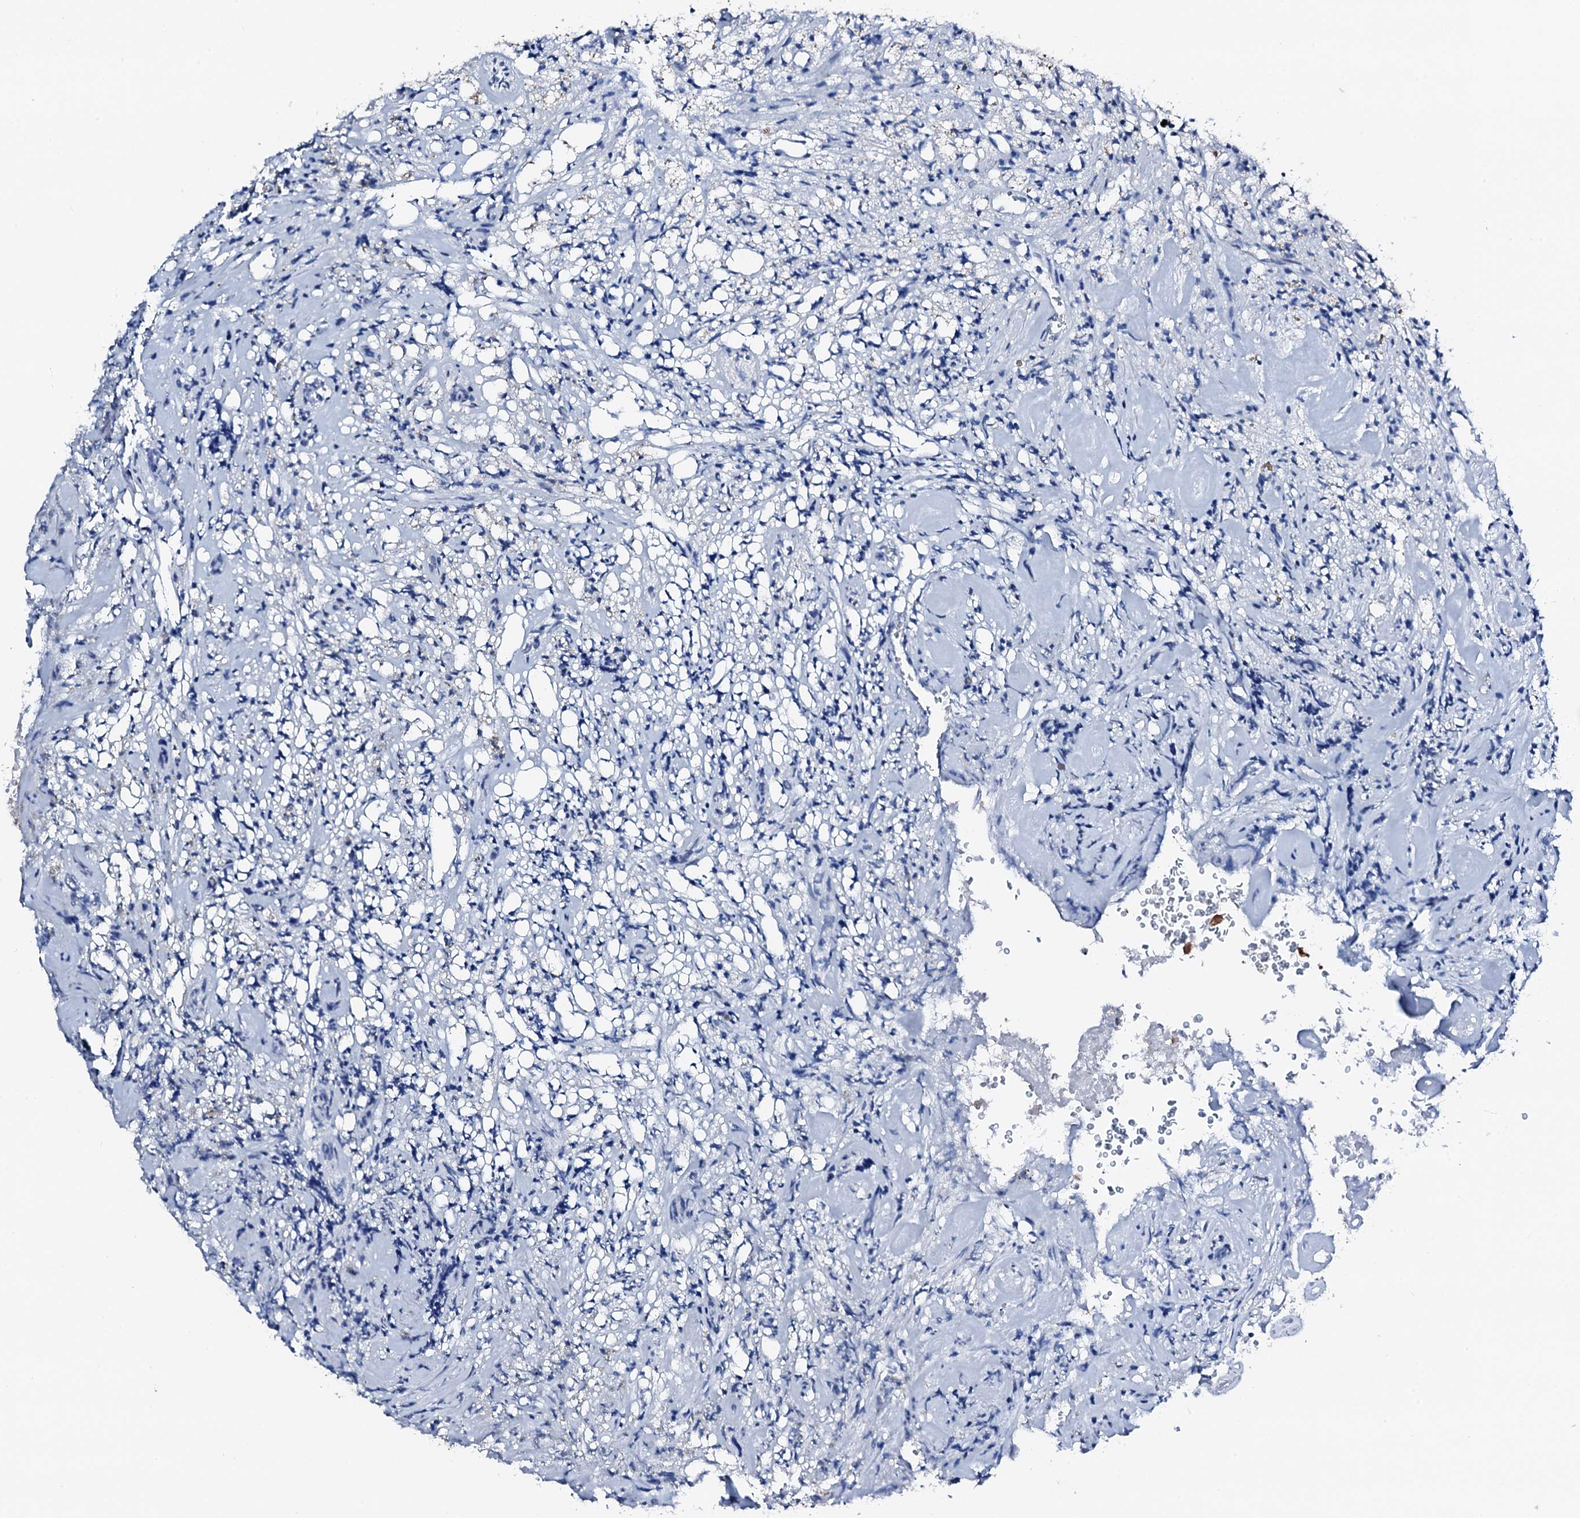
{"staining": {"intensity": "negative", "quantity": "none", "location": "none"}, "tissue": "glioma", "cell_type": "Tumor cells", "image_type": "cancer", "snomed": [{"axis": "morphology", "description": "Glioma, malignant, High grade"}, {"axis": "topography", "description": "Brain"}], "caption": "Immunohistochemistry (IHC) of high-grade glioma (malignant) demonstrates no positivity in tumor cells. (DAB (3,3'-diaminobenzidine) immunohistochemistry visualized using brightfield microscopy, high magnification).", "gene": "TRAFD1", "patient": {"sex": "male", "age": 69}}